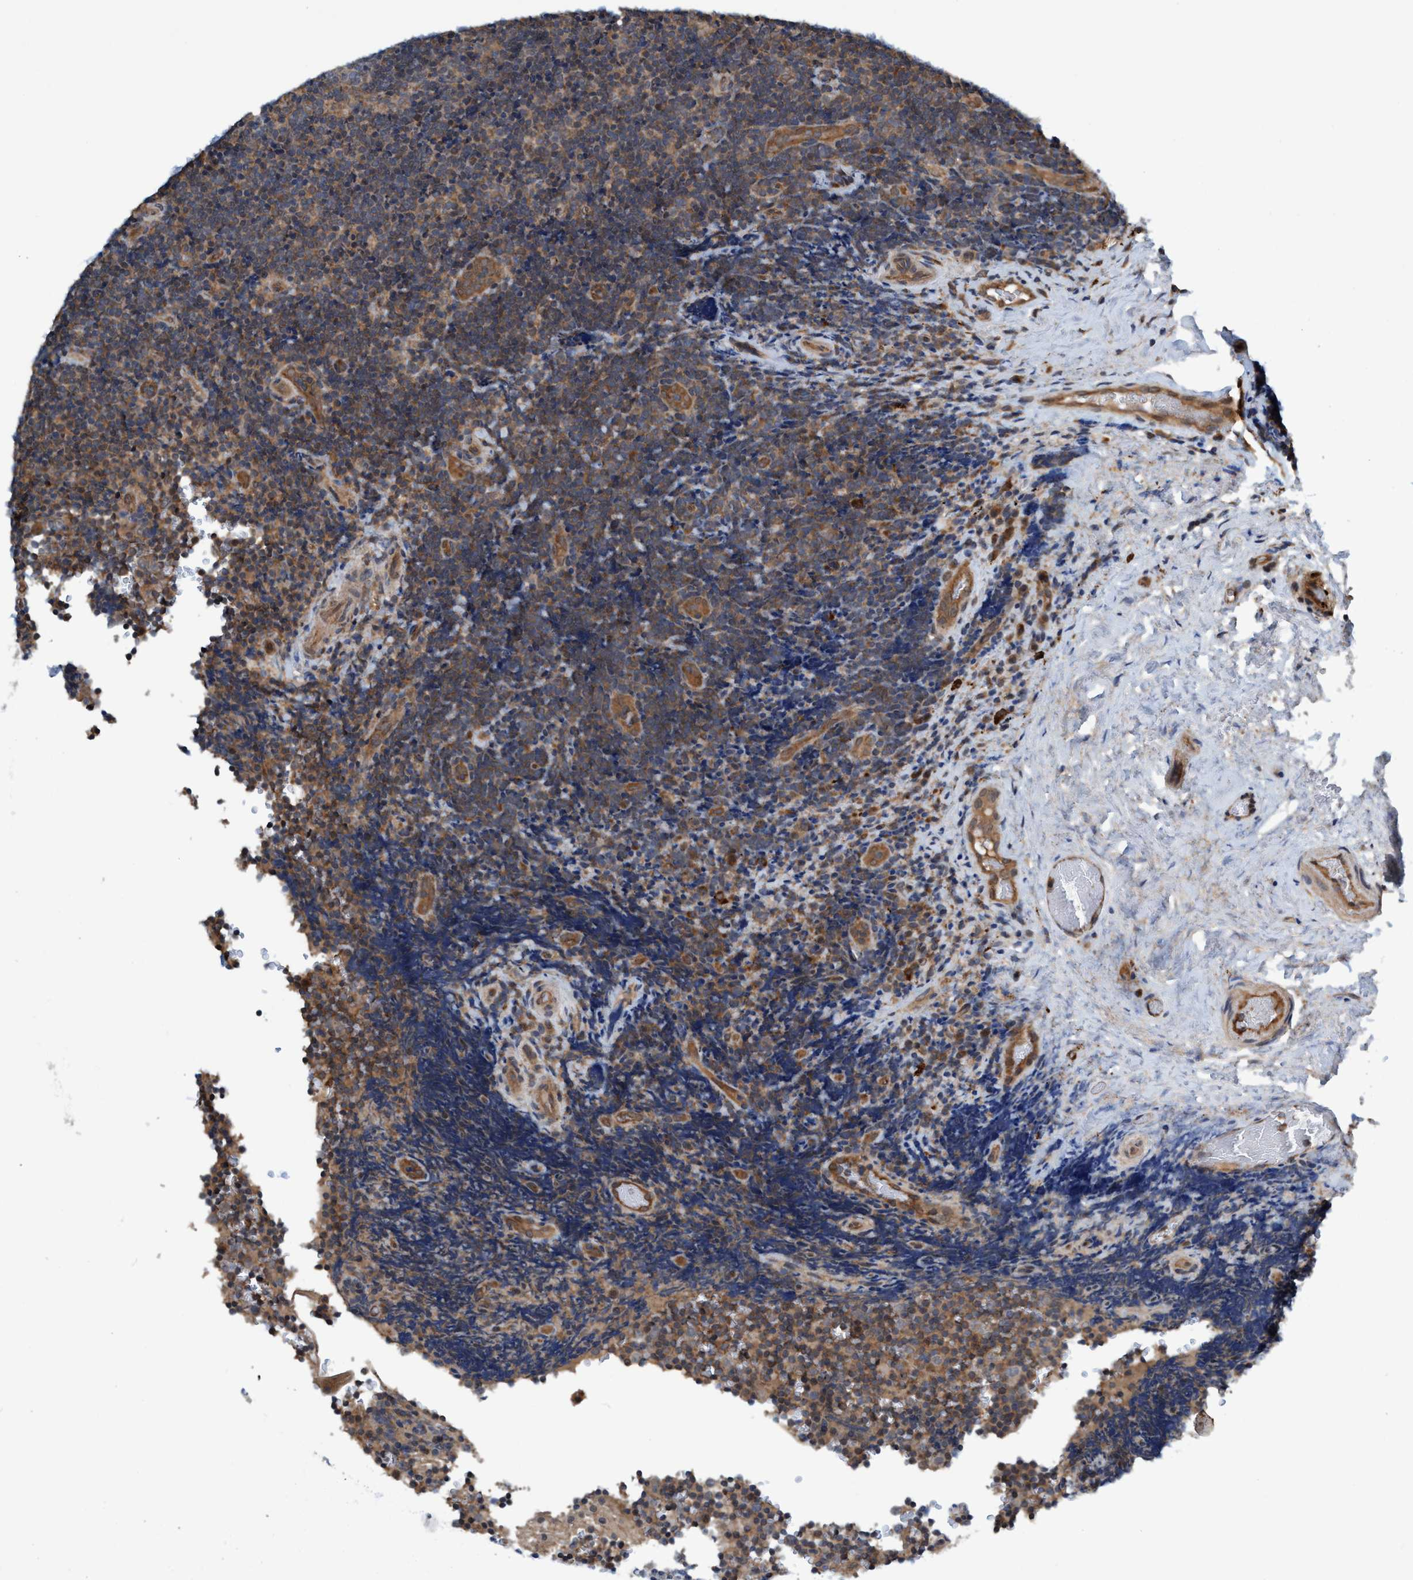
{"staining": {"intensity": "weak", "quantity": ">75%", "location": "cytoplasmic/membranous"}, "tissue": "lymphoma", "cell_type": "Tumor cells", "image_type": "cancer", "snomed": [{"axis": "morphology", "description": "Malignant lymphoma, non-Hodgkin's type, High grade"}, {"axis": "topography", "description": "Tonsil"}], "caption": "This histopathology image shows IHC staining of human malignant lymphoma, non-Hodgkin's type (high-grade), with low weak cytoplasmic/membranous staining in approximately >75% of tumor cells.", "gene": "TRIM65", "patient": {"sex": "female", "age": 36}}